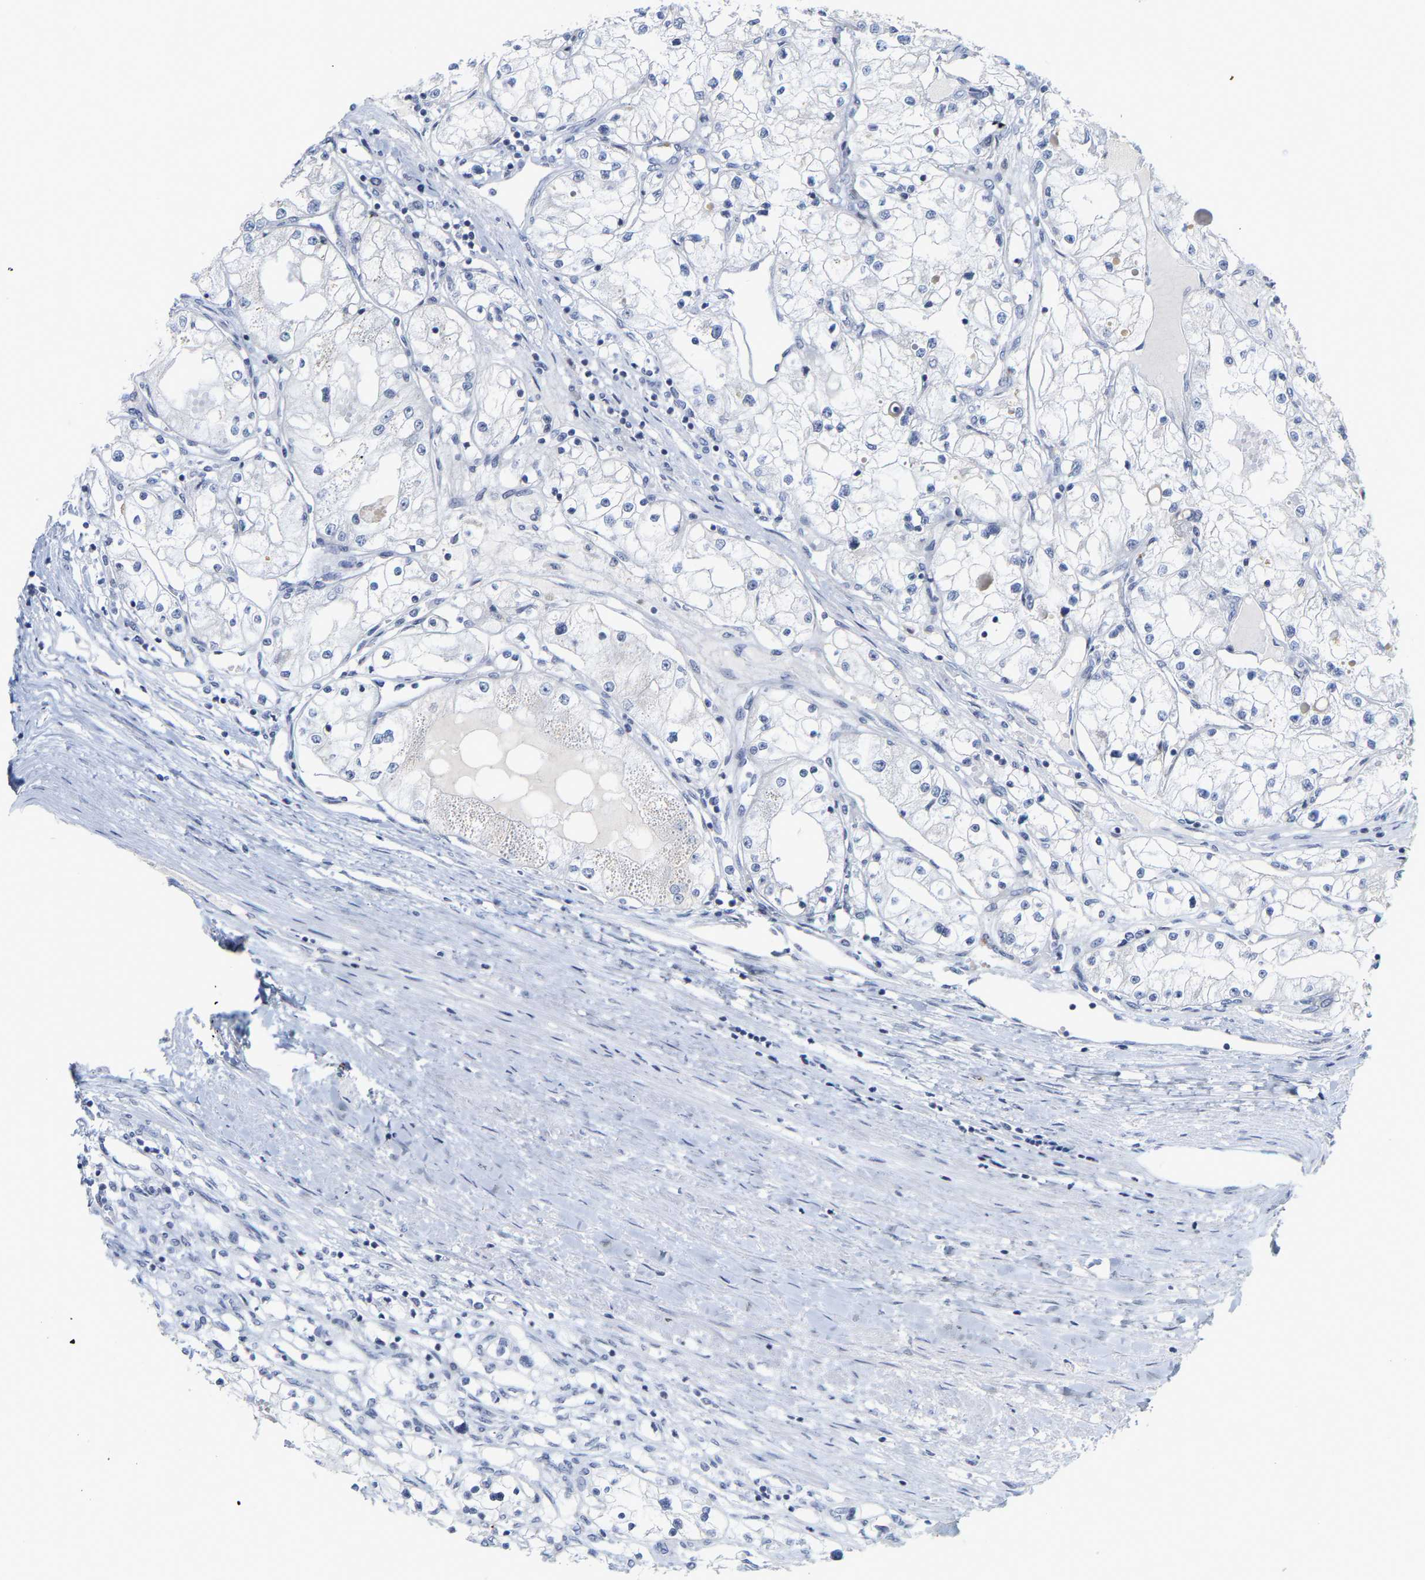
{"staining": {"intensity": "negative", "quantity": "none", "location": "none"}, "tissue": "renal cancer", "cell_type": "Tumor cells", "image_type": "cancer", "snomed": [{"axis": "morphology", "description": "Adenocarcinoma, NOS"}, {"axis": "topography", "description": "Kidney"}], "caption": "Immunohistochemistry (IHC) micrograph of human renal adenocarcinoma stained for a protein (brown), which exhibits no expression in tumor cells.", "gene": "KRT76", "patient": {"sex": "male", "age": 68}}